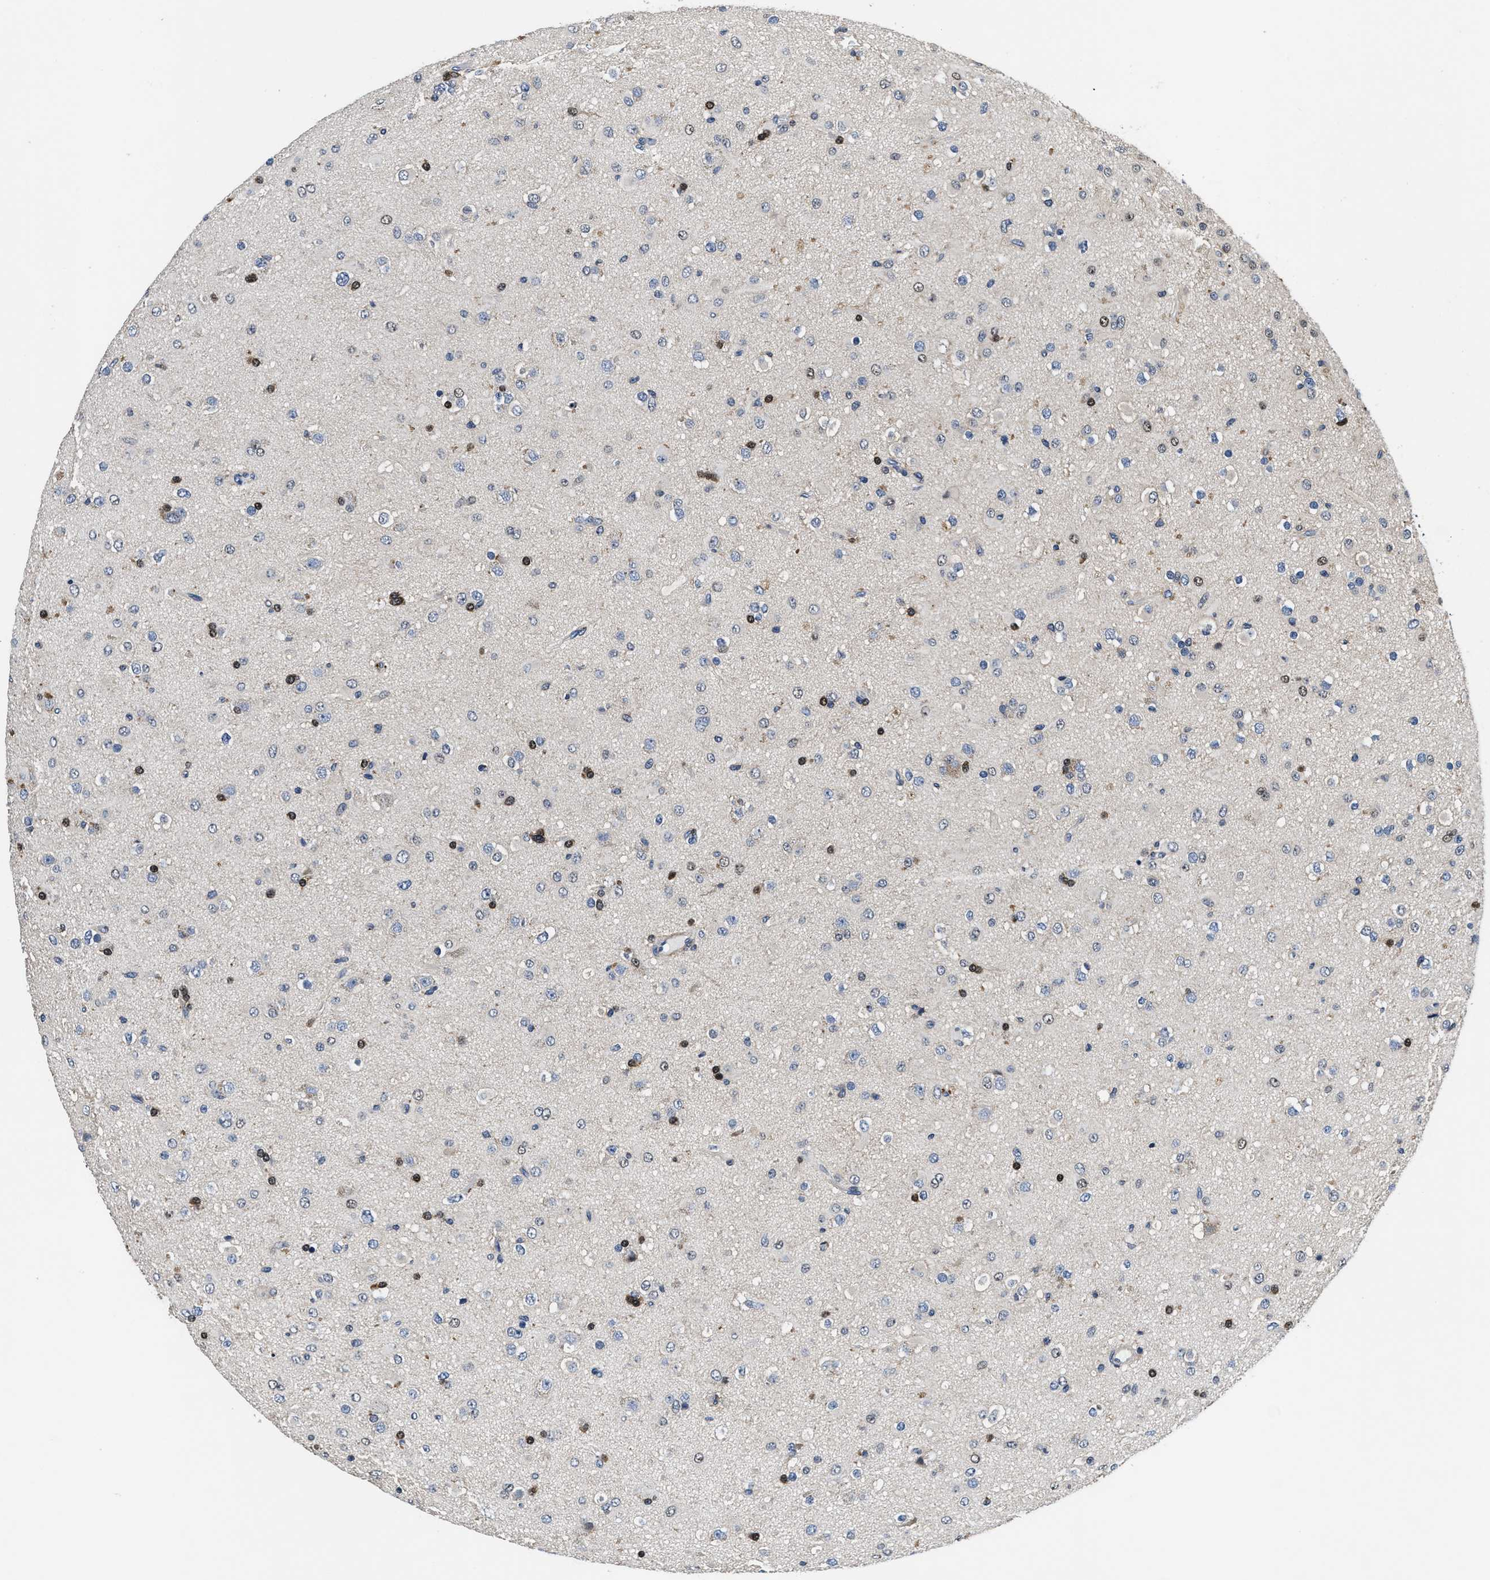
{"staining": {"intensity": "strong", "quantity": "<25%", "location": "nuclear"}, "tissue": "glioma", "cell_type": "Tumor cells", "image_type": "cancer", "snomed": [{"axis": "morphology", "description": "Glioma, malignant, Low grade"}, {"axis": "topography", "description": "Brain"}], "caption": "Strong nuclear protein expression is seen in approximately <25% of tumor cells in glioma.", "gene": "ANKIB1", "patient": {"sex": "male", "age": 65}}